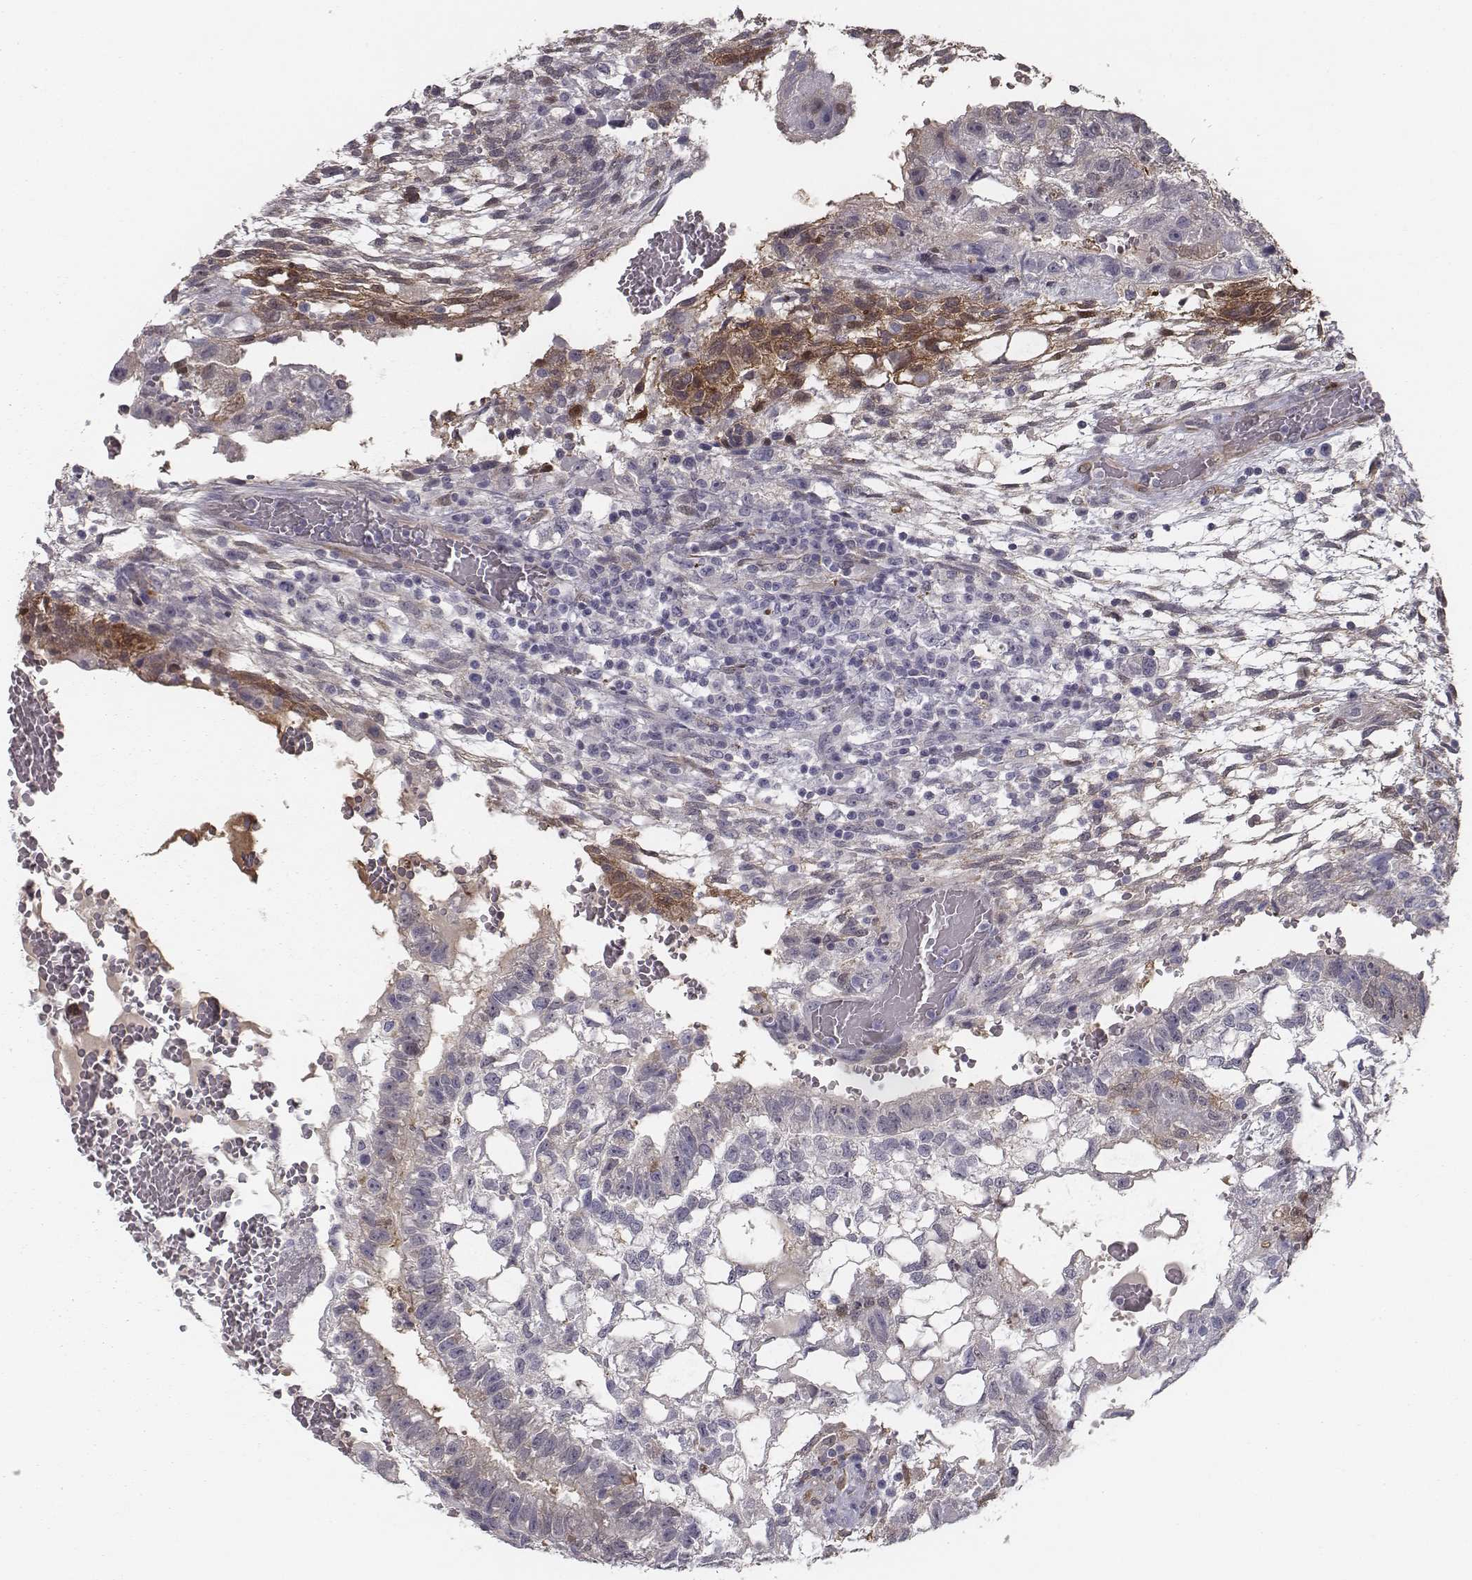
{"staining": {"intensity": "weak", "quantity": "<25%", "location": "cytoplasmic/membranous"}, "tissue": "testis cancer", "cell_type": "Tumor cells", "image_type": "cancer", "snomed": [{"axis": "morphology", "description": "Carcinoma, Embryonal, NOS"}, {"axis": "topography", "description": "Testis"}], "caption": "Immunohistochemical staining of embryonal carcinoma (testis) exhibits no significant positivity in tumor cells.", "gene": "ISYNA1", "patient": {"sex": "male", "age": 32}}